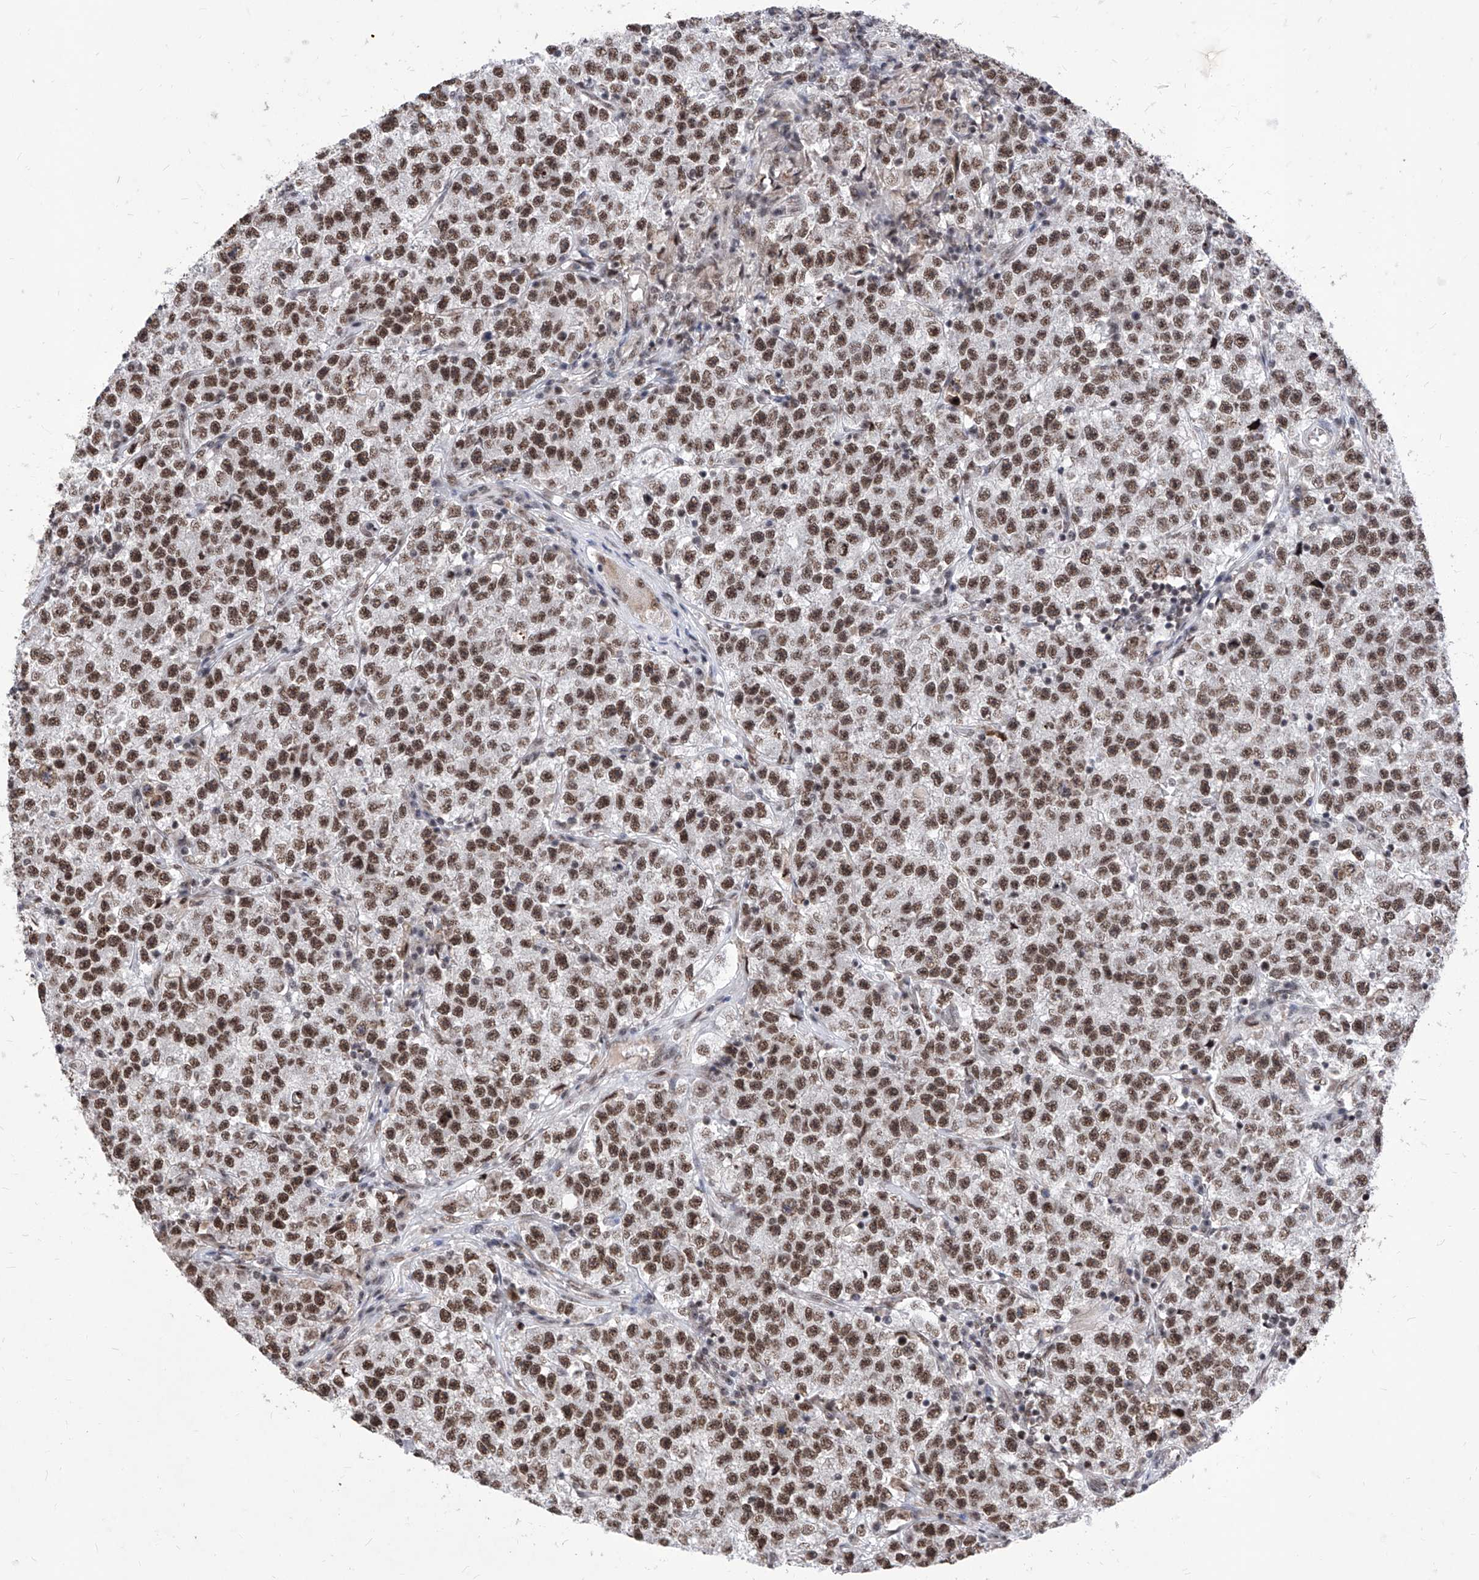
{"staining": {"intensity": "moderate", "quantity": ">75%", "location": "nuclear"}, "tissue": "testis cancer", "cell_type": "Tumor cells", "image_type": "cancer", "snomed": [{"axis": "morphology", "description": "Seminoma, NOS"}, {"axis": "topography", "description": "Testis"}], "caption": "This is a photomicrograph of immunohistochemistry staining of testis cancer, which shows moderate staining in the nuclear of tumor cells.", "gene": "PHF5A", "patient": {"sex": "male", "age": 22}}